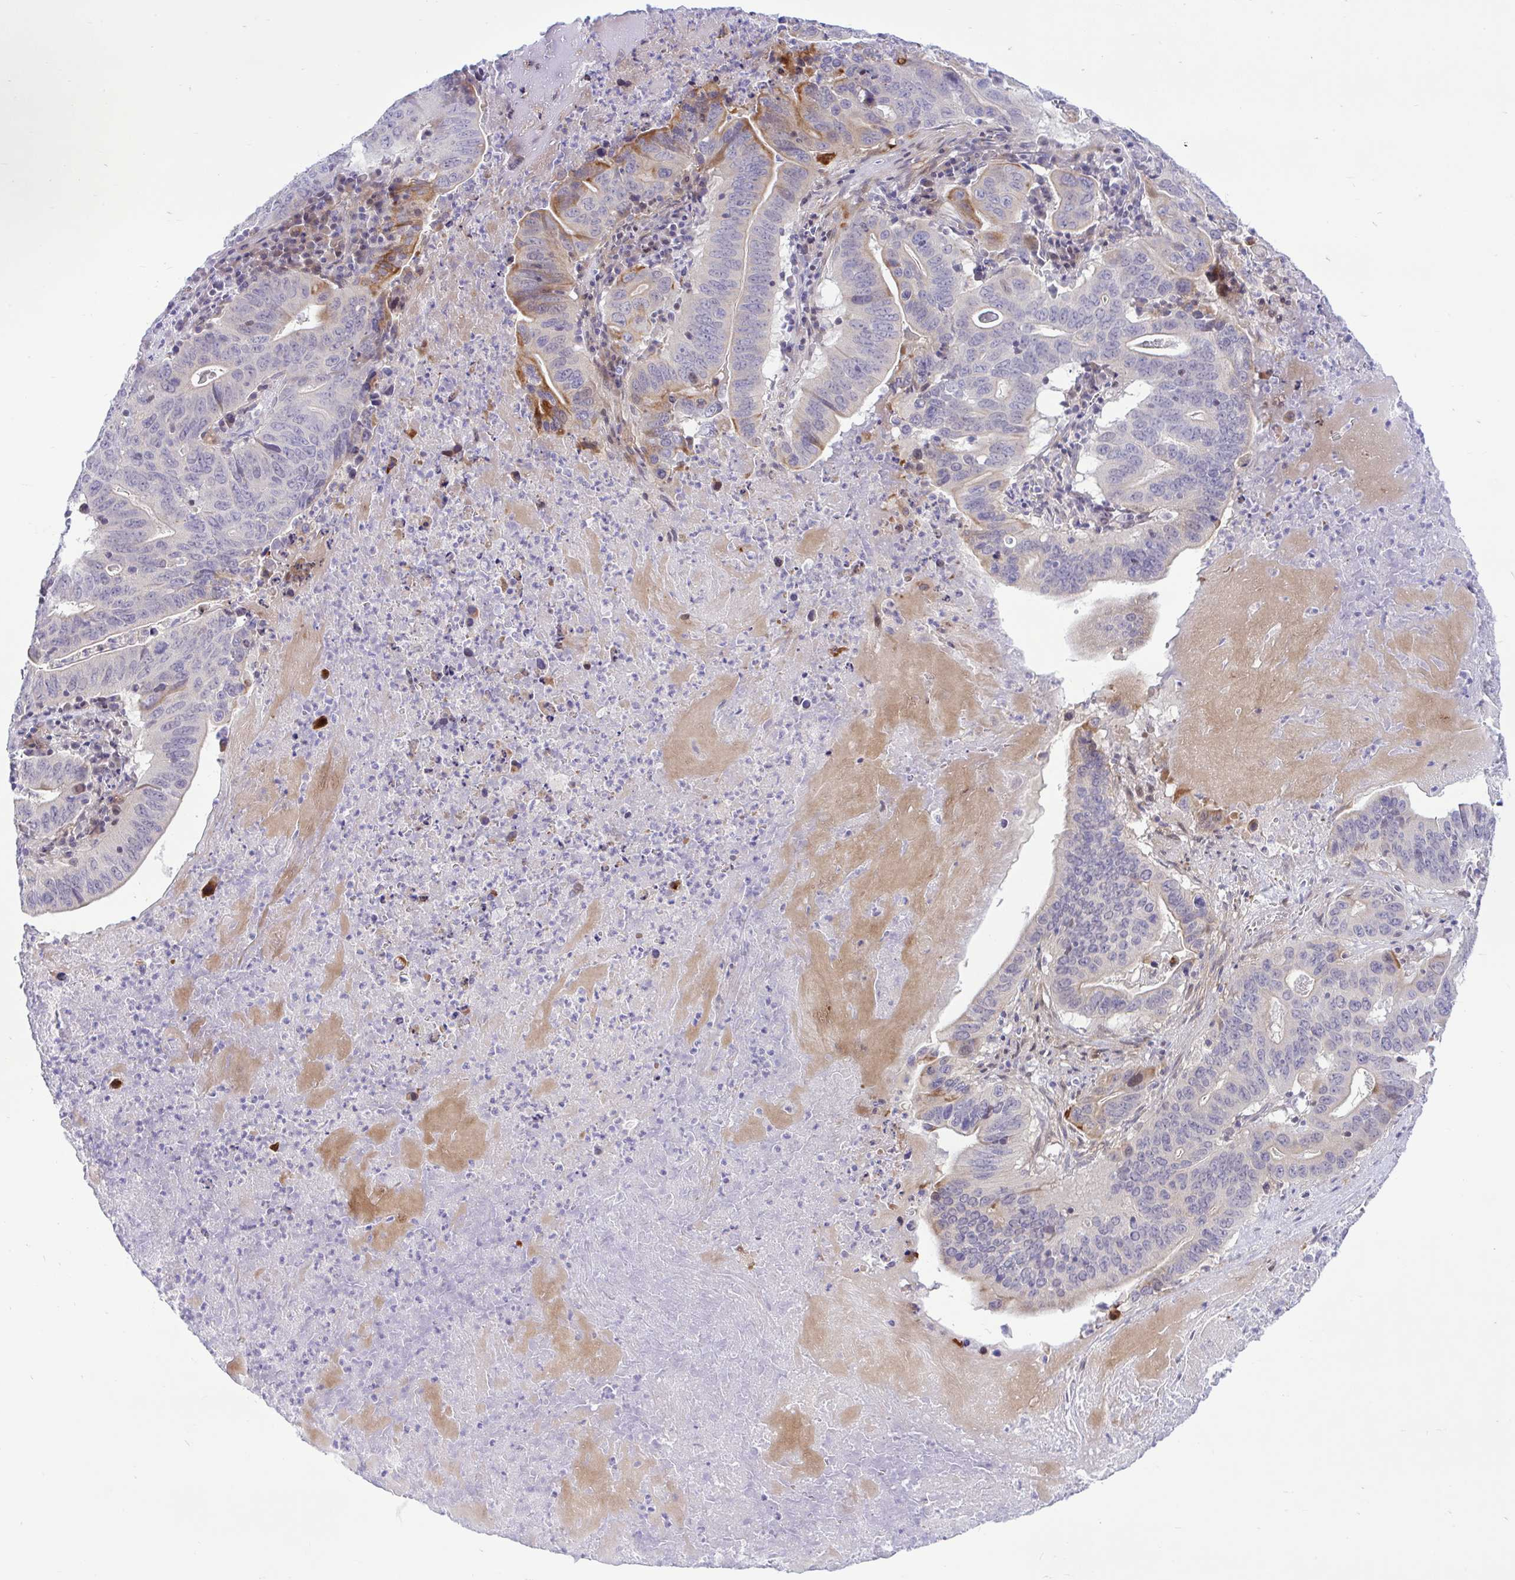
{"staining": {"intensity": "moderate", "quantity": "<25%", "location": "cytoplasmic/membranous"}, "tissue": "lung cancer", "cell_type": "Tumor cells", "image_type": "cancer", "snomed": [{"axis": "morphology", "description": "Adenocarcinoma, NOS"}, {"axis": "topography", "description": "Lung"}], "caption": "High-power microscopy captured an immunohistochemistry image of lung cancer, revealing moderate cytoplasmic/membranous expression in about <25% of tumor cells. Nuclei are stained in blue.", "gene": "ZNF101", "patient": {"sex": "female", "age": 60}}